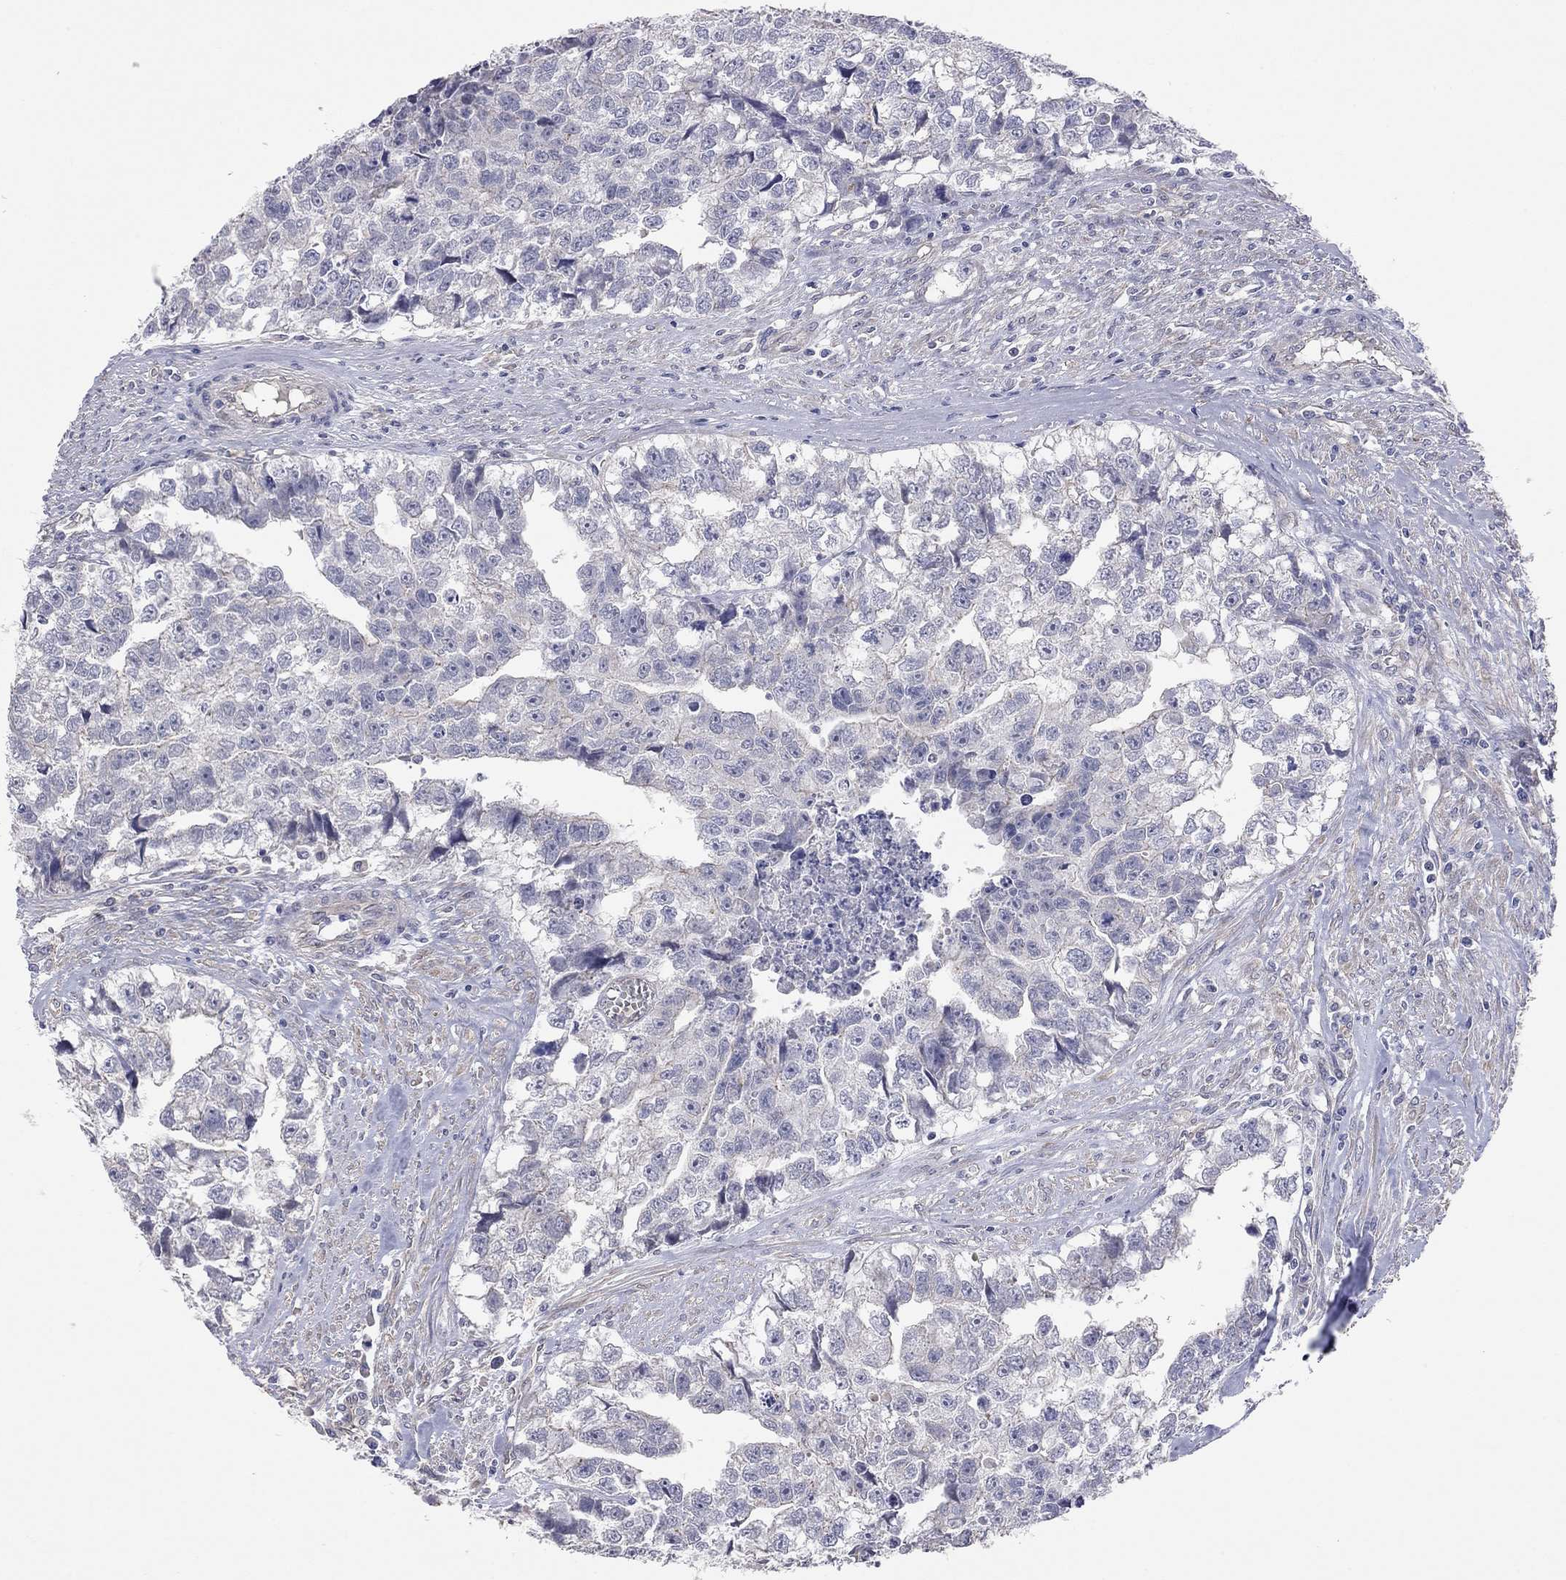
{"staining": {"intensity": "negative", "quantity": "none", "location": "none"}, "tissue": "testis cancer", "cell_type": "Tumor cells", "image_type": "cancer", "snomed": [{"axis": "morphology", "description": "Carcinoma, Embryonal, NOS"}, {"axis": "morphology", "description": "Teratoma, malignant, NOS"}, {"axis": "topography", "description": "Testis"}], "caption": "A high-resolution micrograph shows IHC staining of testis cancer (malignant teratoma), which demonstrates no significant staining in tumor cells.", "gene": "KCNB1", "patient": {"sex": "male", "age": 44}}